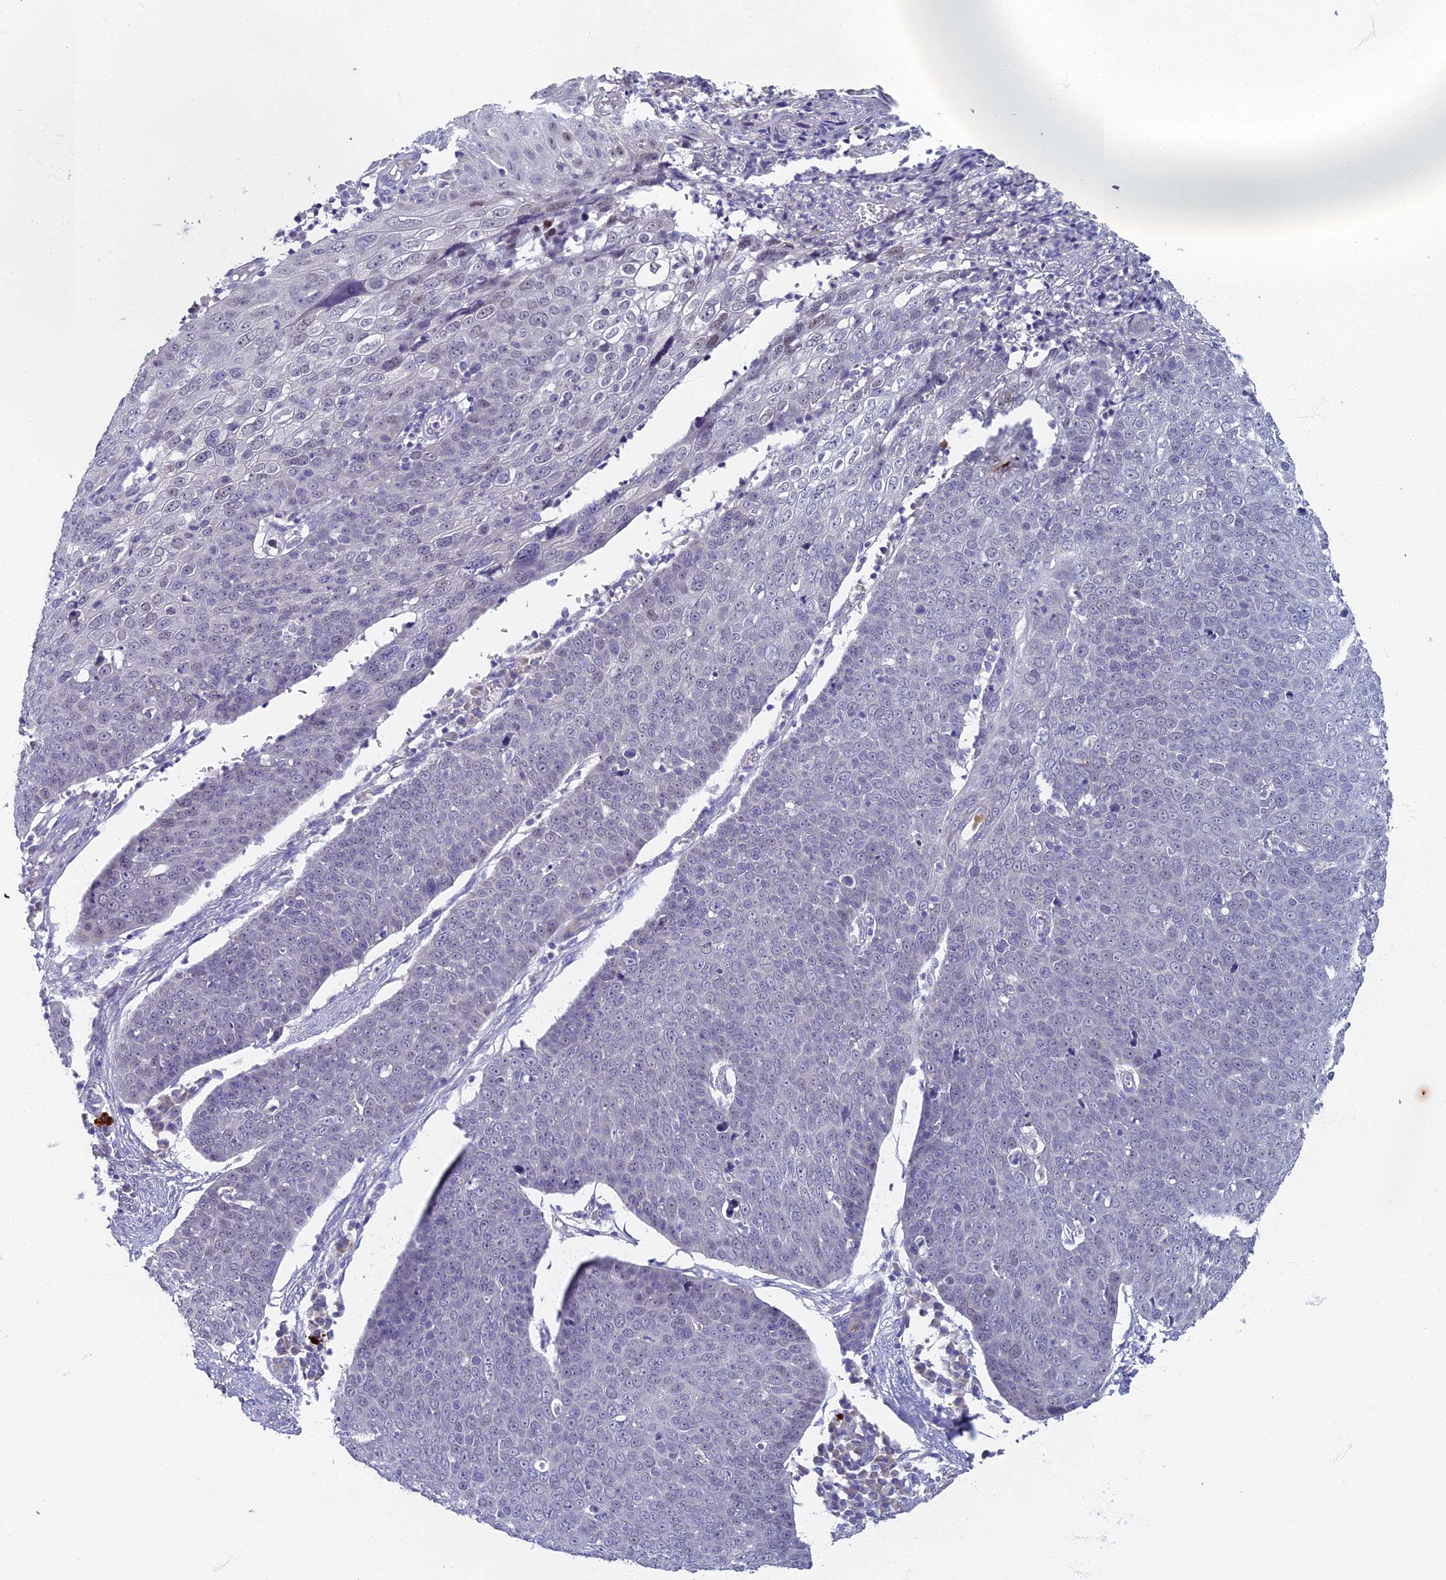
{"staining": {"intensity": "negative", "quantity": "none", "location": "none"}, "tissue": "skin cancer", "cell_type": "Tumor cells", "image_type": "cancer", "snomed": [{"axis": "morphology", "description": "Squamous cell carcinoma, NOS"}, {"axis": "topography", "description": "Skin"}], "caption": "Micrograph shows no protein positivity in tumor cells of skin squamous cell carcinoma tissue.", "gene": "SPIN4", "patient": {"sex": "male", "age": 71}}